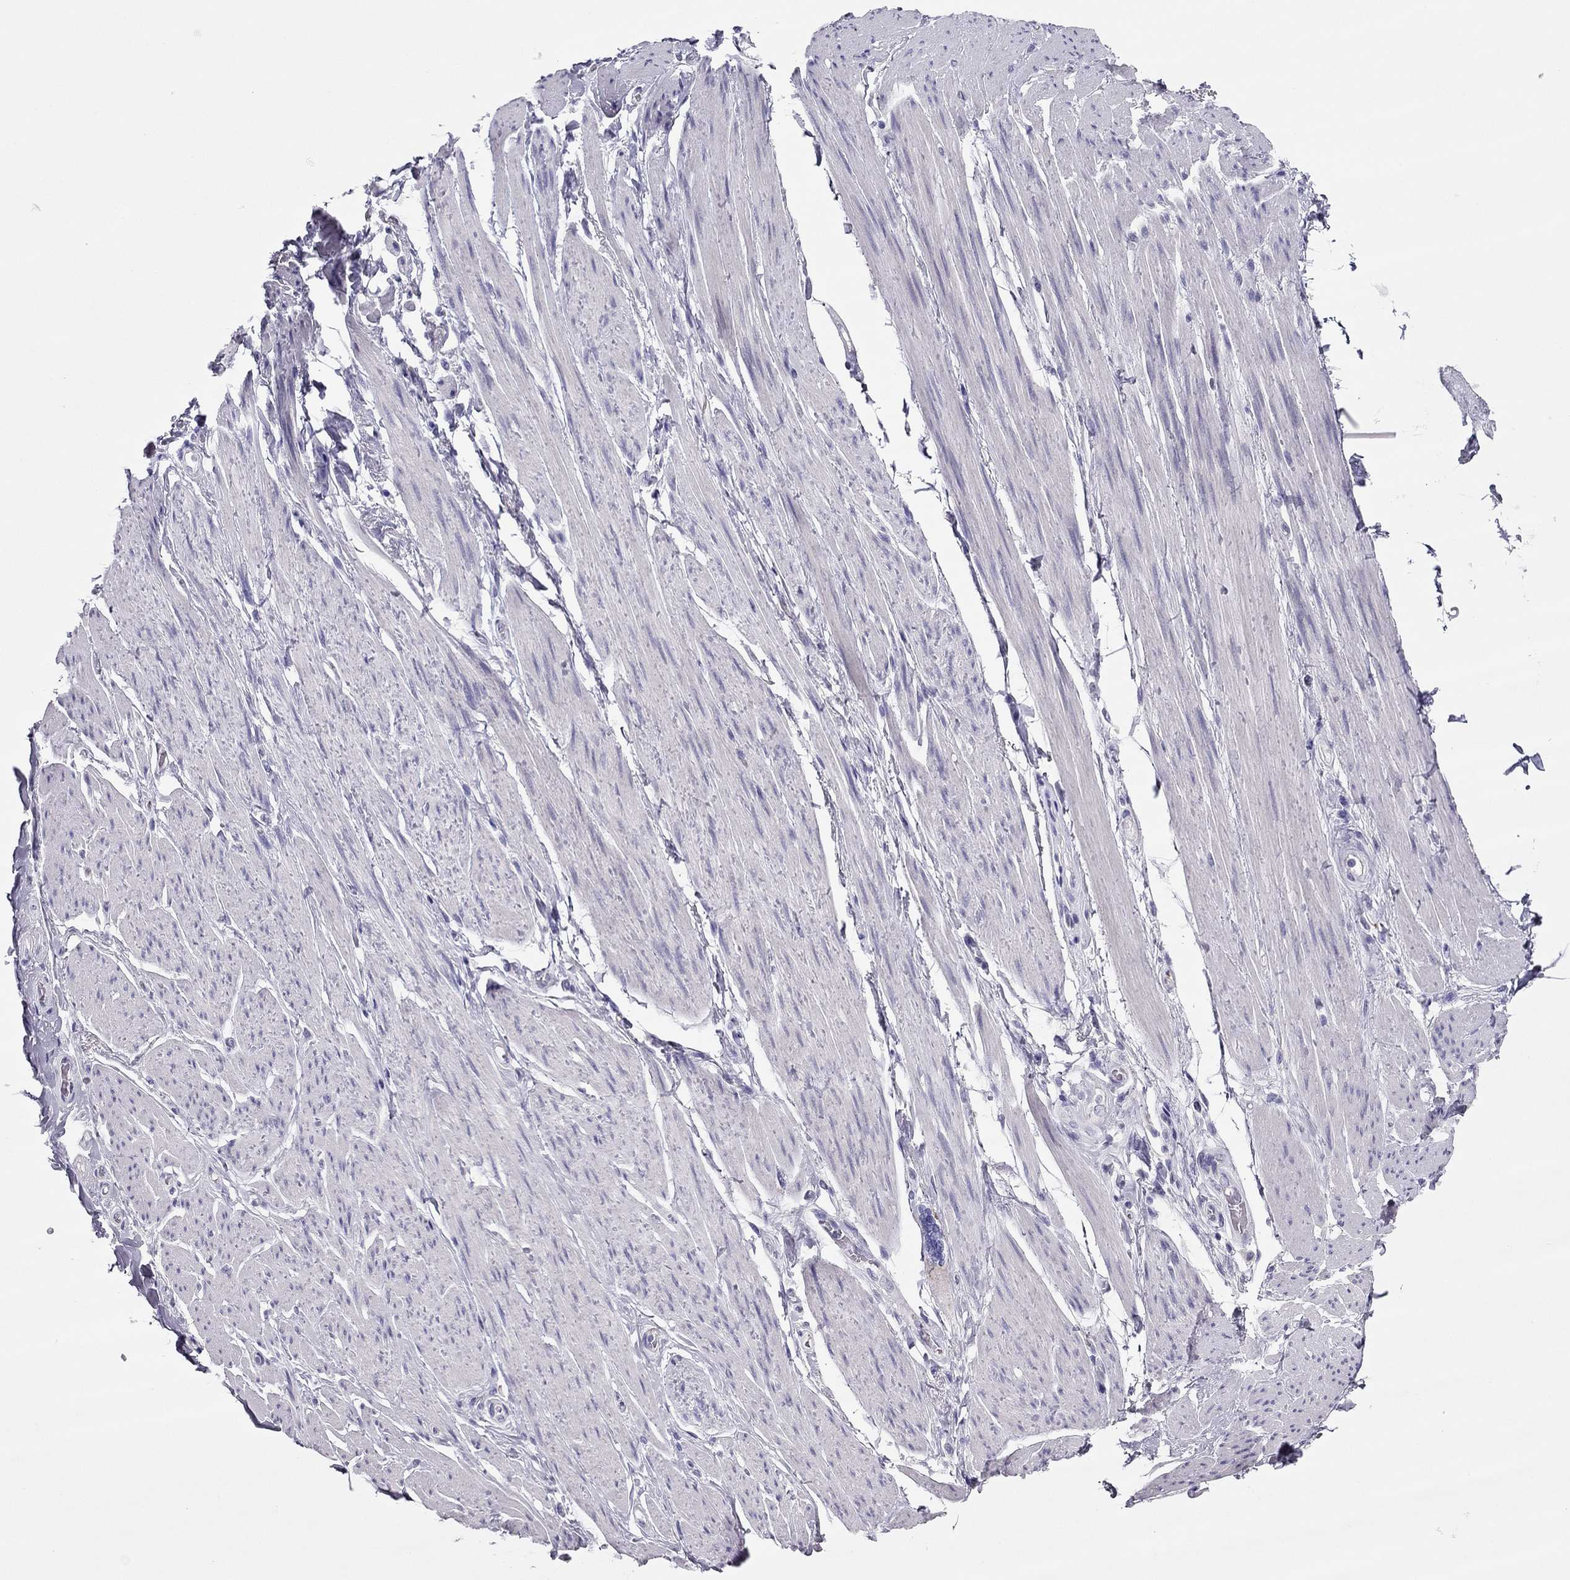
{"staining": {"intensity": "negative", "quantity": "none", "location": "none"}, "tissue": "skeletal muscle", "cell_type": "Myocytes", "image_type": "normal", "snomed": [{"axis": "morphology", "description": "Normal tissue, NOS"}, {"axis": "topography", "description": "Skeletal muscle"}, {"axis": "topography", "description": "Anal"}, {"axis": "topography", "description": "Peripheral nerve tissue"}], "caption": "Skeletal muscle was stained to show a protein in brown. There is no significant staining in myocytes.", "gene": "PDE6A", "patient": {"sex": "male", "age": 53}}